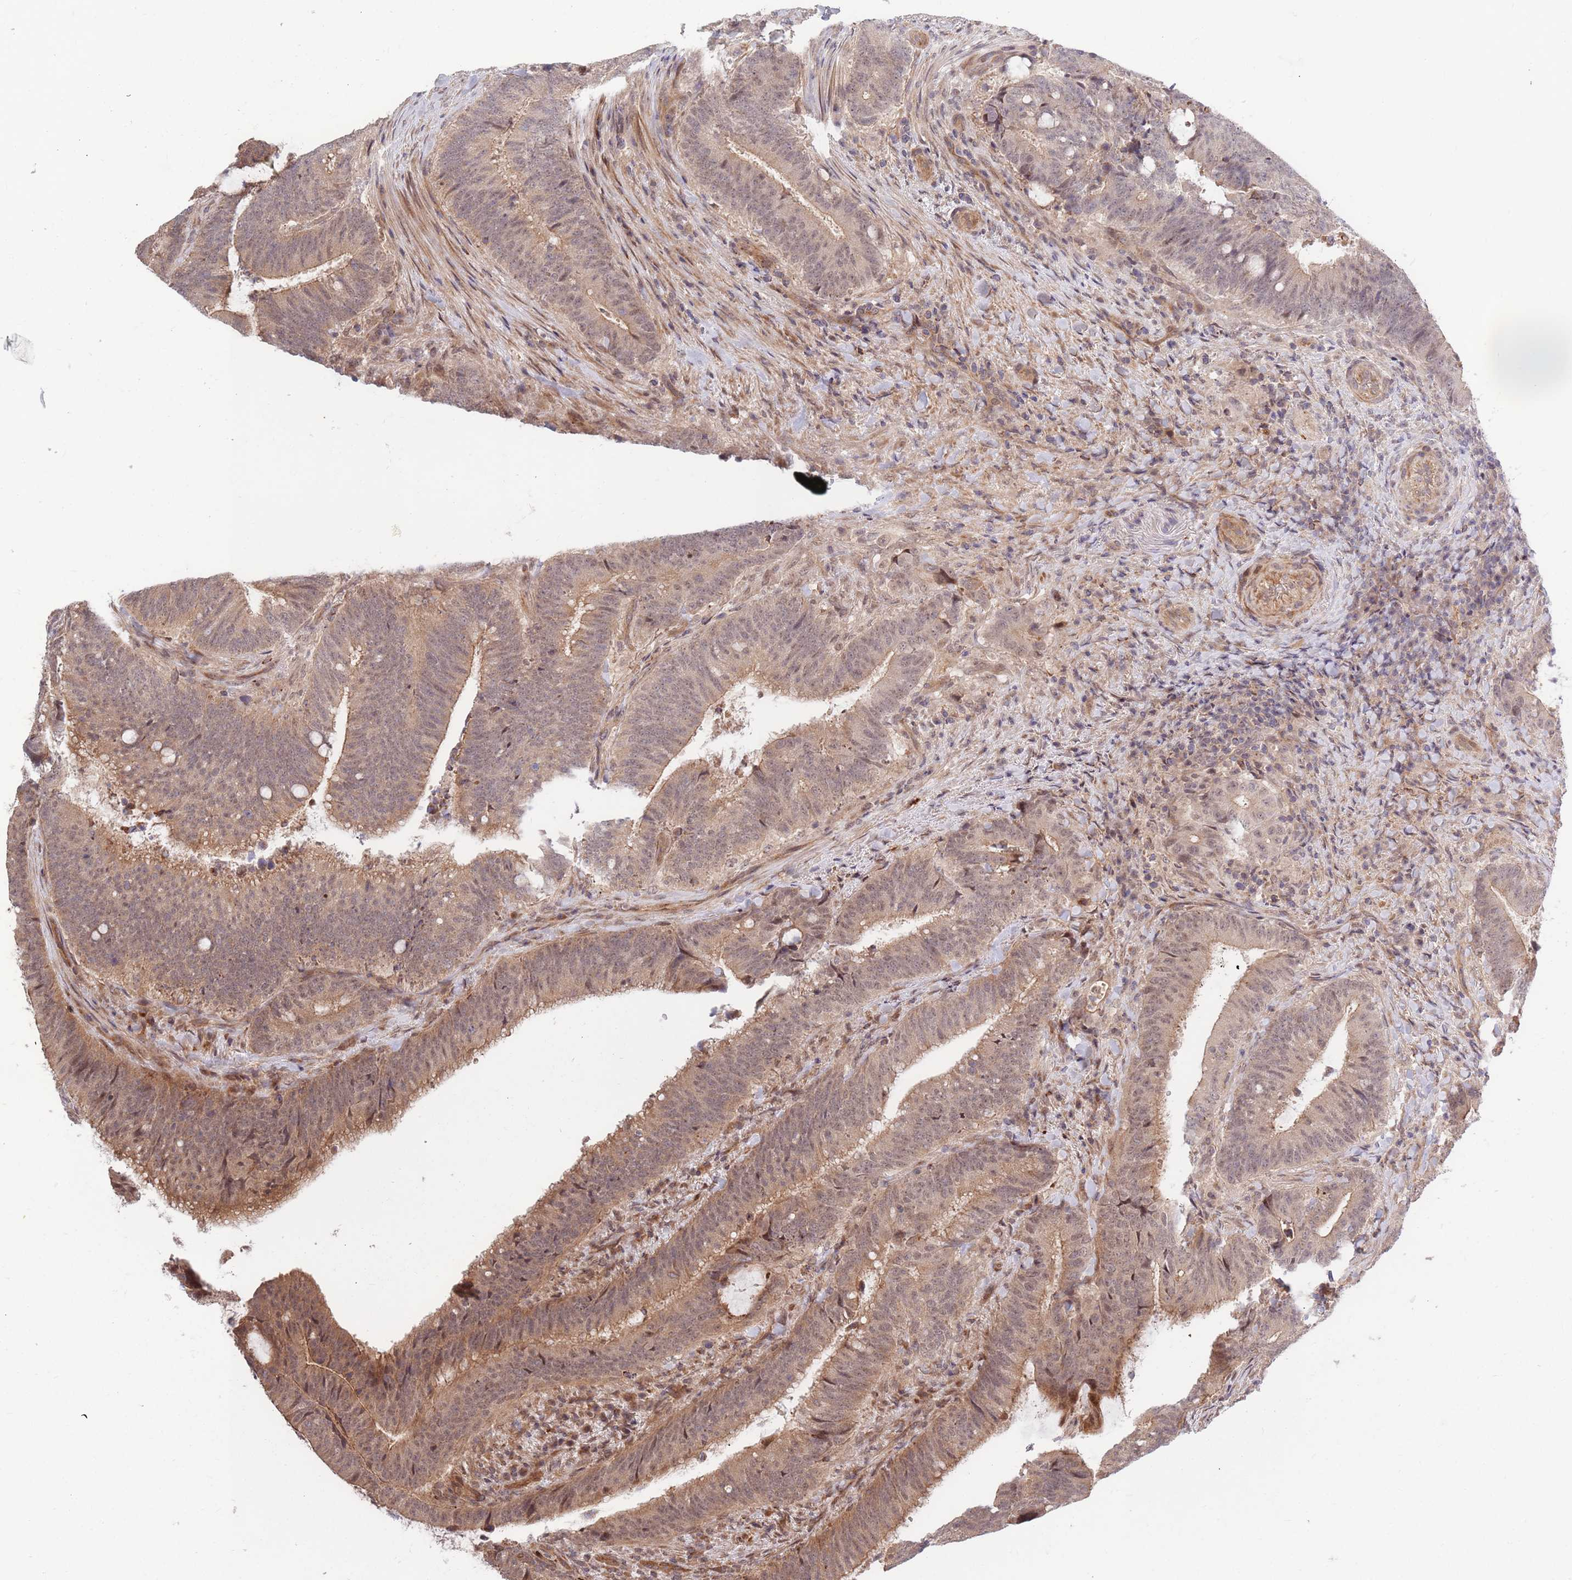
{"staining": {"intensity": "weak", "quantity": "25%-75%", "location": "cytoplasmic/membranous,nuclear"}, "tissue": "colorectal cancer", "cell_type": "Tumor cells", "image_type": "cancer", "snomed": [{"axis": "morphology", "description": "Adenocarcinoma, NOS"}, {"axis": "topography", "description": "Colon"}], "caption": "Immunohistochemistry micrograph of human colorectal cancer stained for a protein (brown), which reveals low levels of weak cytoplasmic/membranous and nuclear staining in about 25%-75% of tumor cells.", "gene": "HAUS3", "patient": {"sex": "female", "age": 43}}